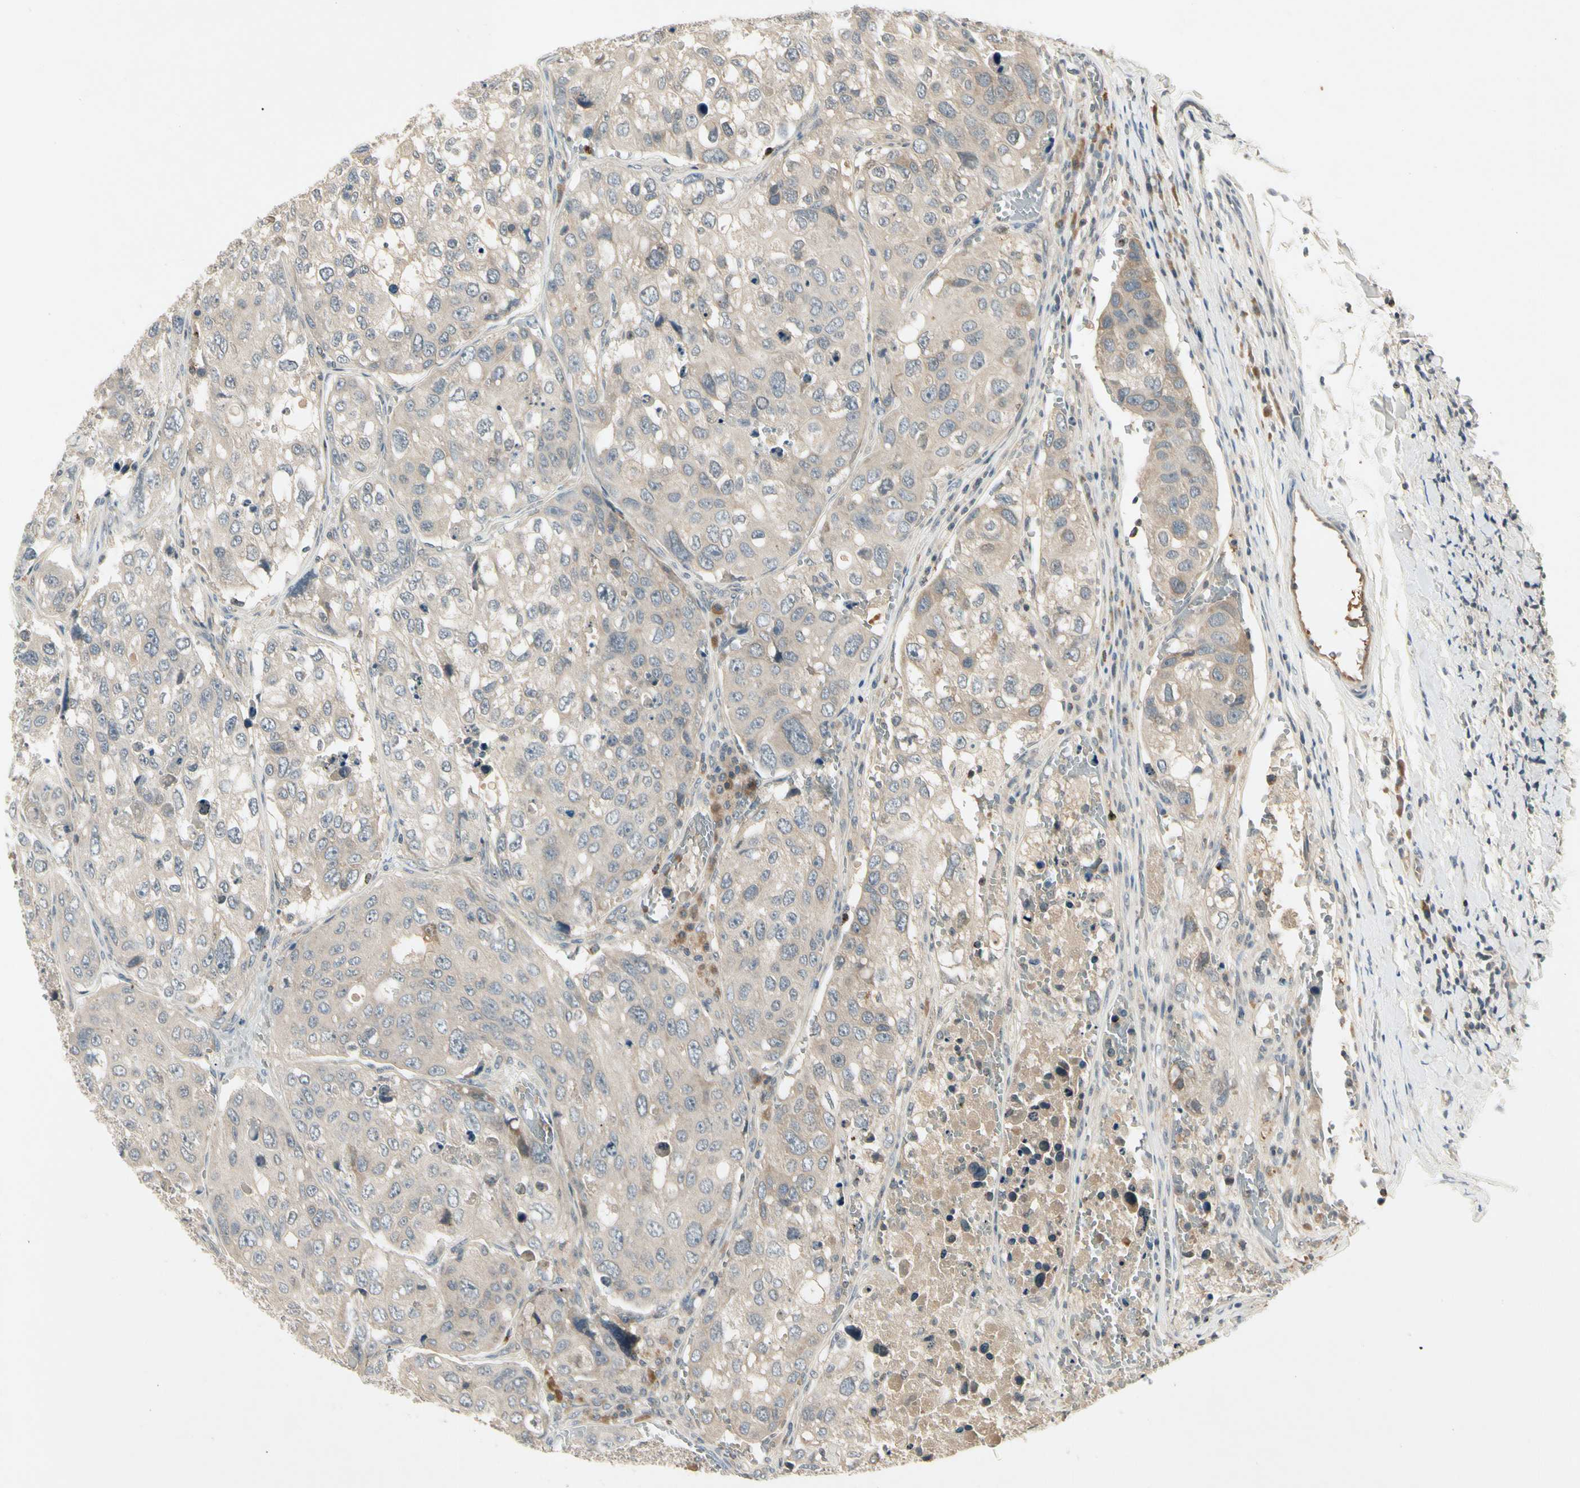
{"staining": {"intensity": "weak", "quantity": ">75%", "location": "cytoplasmic/membranous"}, "tissue": "urothelial cancer", "cell_type": "Tumor cells", "image_type": "cancer", "snomed": [{"axis": "morphology", "description": "Urothelial carcinoma, High grade"}, {"axis": "topography", "description": "Lymph node"}, {"axis": "topography", "description": "Urinary bladder"}], "caption": "There is low levels of weak cytoplasmic/membranous staining in tumor cells of urothelial carcinoma (high-grade), as demonstrated by immunohistochemical staining (brown color).", "gene": "CCL4", "patient": {"sex": "male", "age": 51}}